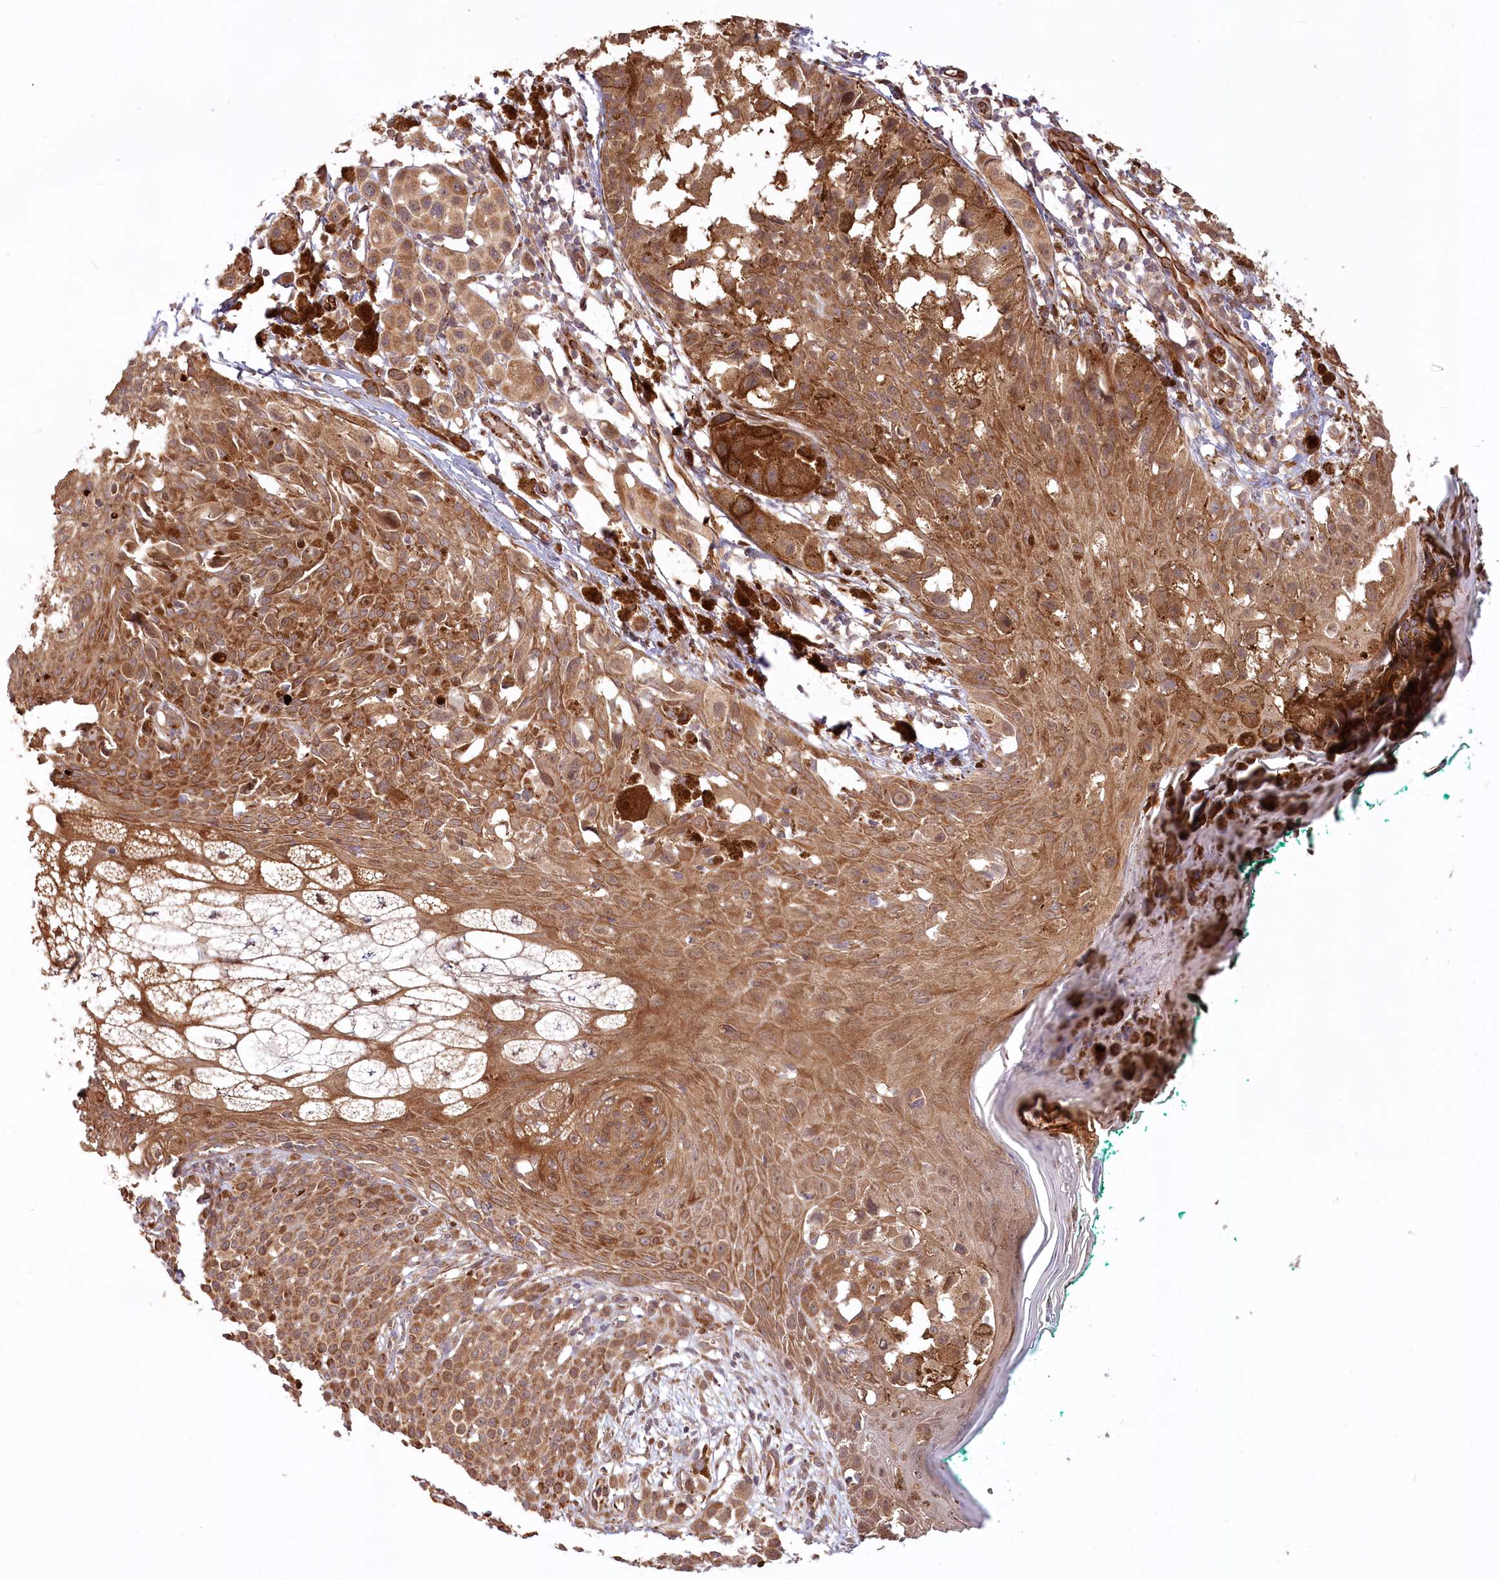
{"staining": {"intensity": "moderate", "quantity": ">75%", "location": "cytoplasmic/membranous"}, "tissue": "melanoma", "cell_type": "Tumor cells", "image_type": "cancer", "snomed": [{"axis": "morphology", "description": "Malignant melanoma, NOS"}, {"axis": "topography", "description": "Skin of leg"}], "caption": "A histopathology image of human malignant melanoma stained for a protein shows moderate cytoplasmic/membranous brown staining in tumor cells.", "gene": "CEP70", "patient": {"sex": "female", "age": 72}}